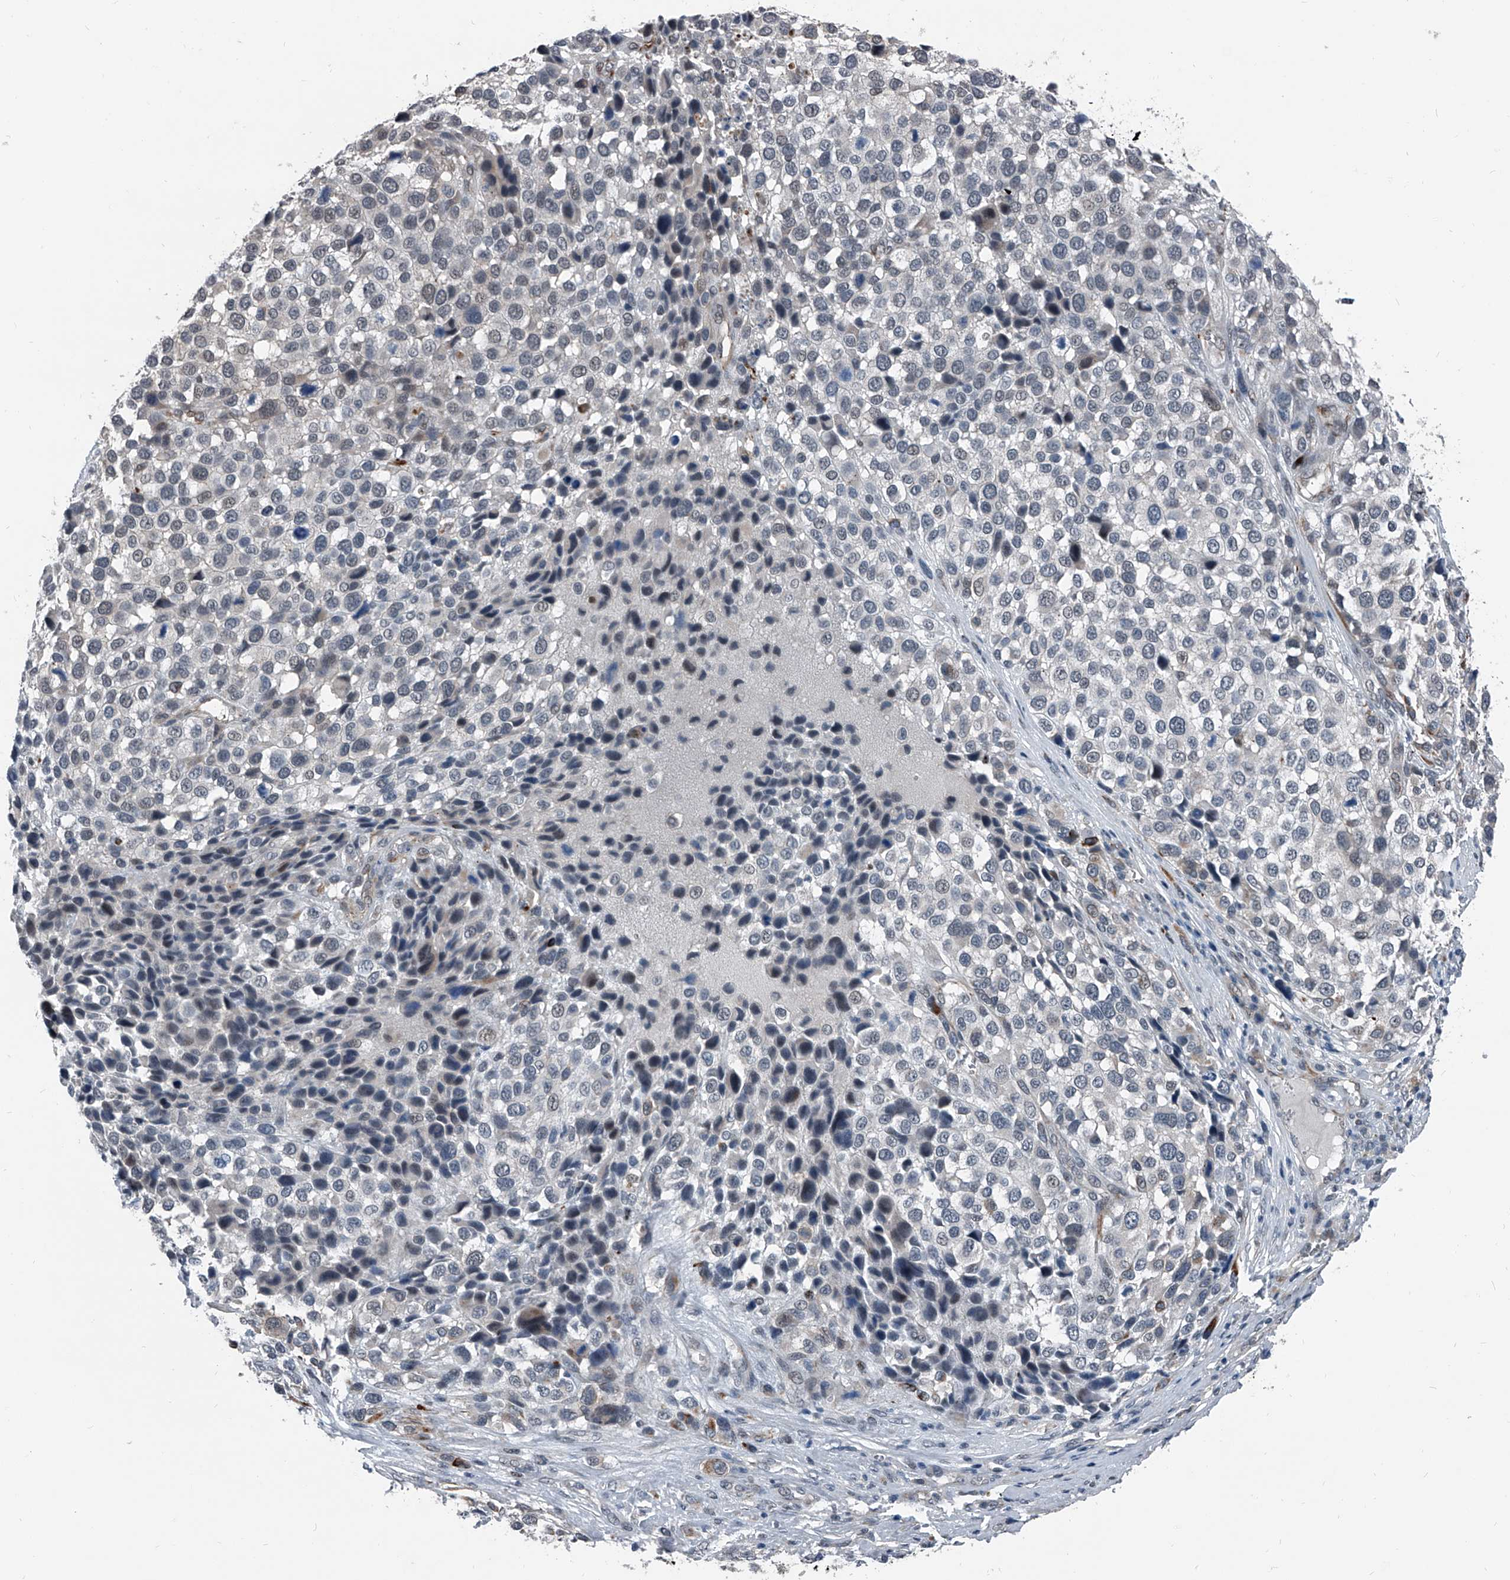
{"staining": {"intensity": "negative", "quantity": "none", "location": "none"}, "tissue": "melanoma", "cell_type": "Tumor cells", "image_type": "cancer", "snomed": [{"axis": "morphology", "description": "Malignant melanoma, NOS"}, {"axis": "topography", "description": "Skin of trunk"}], "caption": "Immunohistochemistry image of human malignant melanoma stained for a protein (brown), which displays no expression in tumor cells.", "gene": "MEN1", "patient": {"sex": "male", "age": 71}}